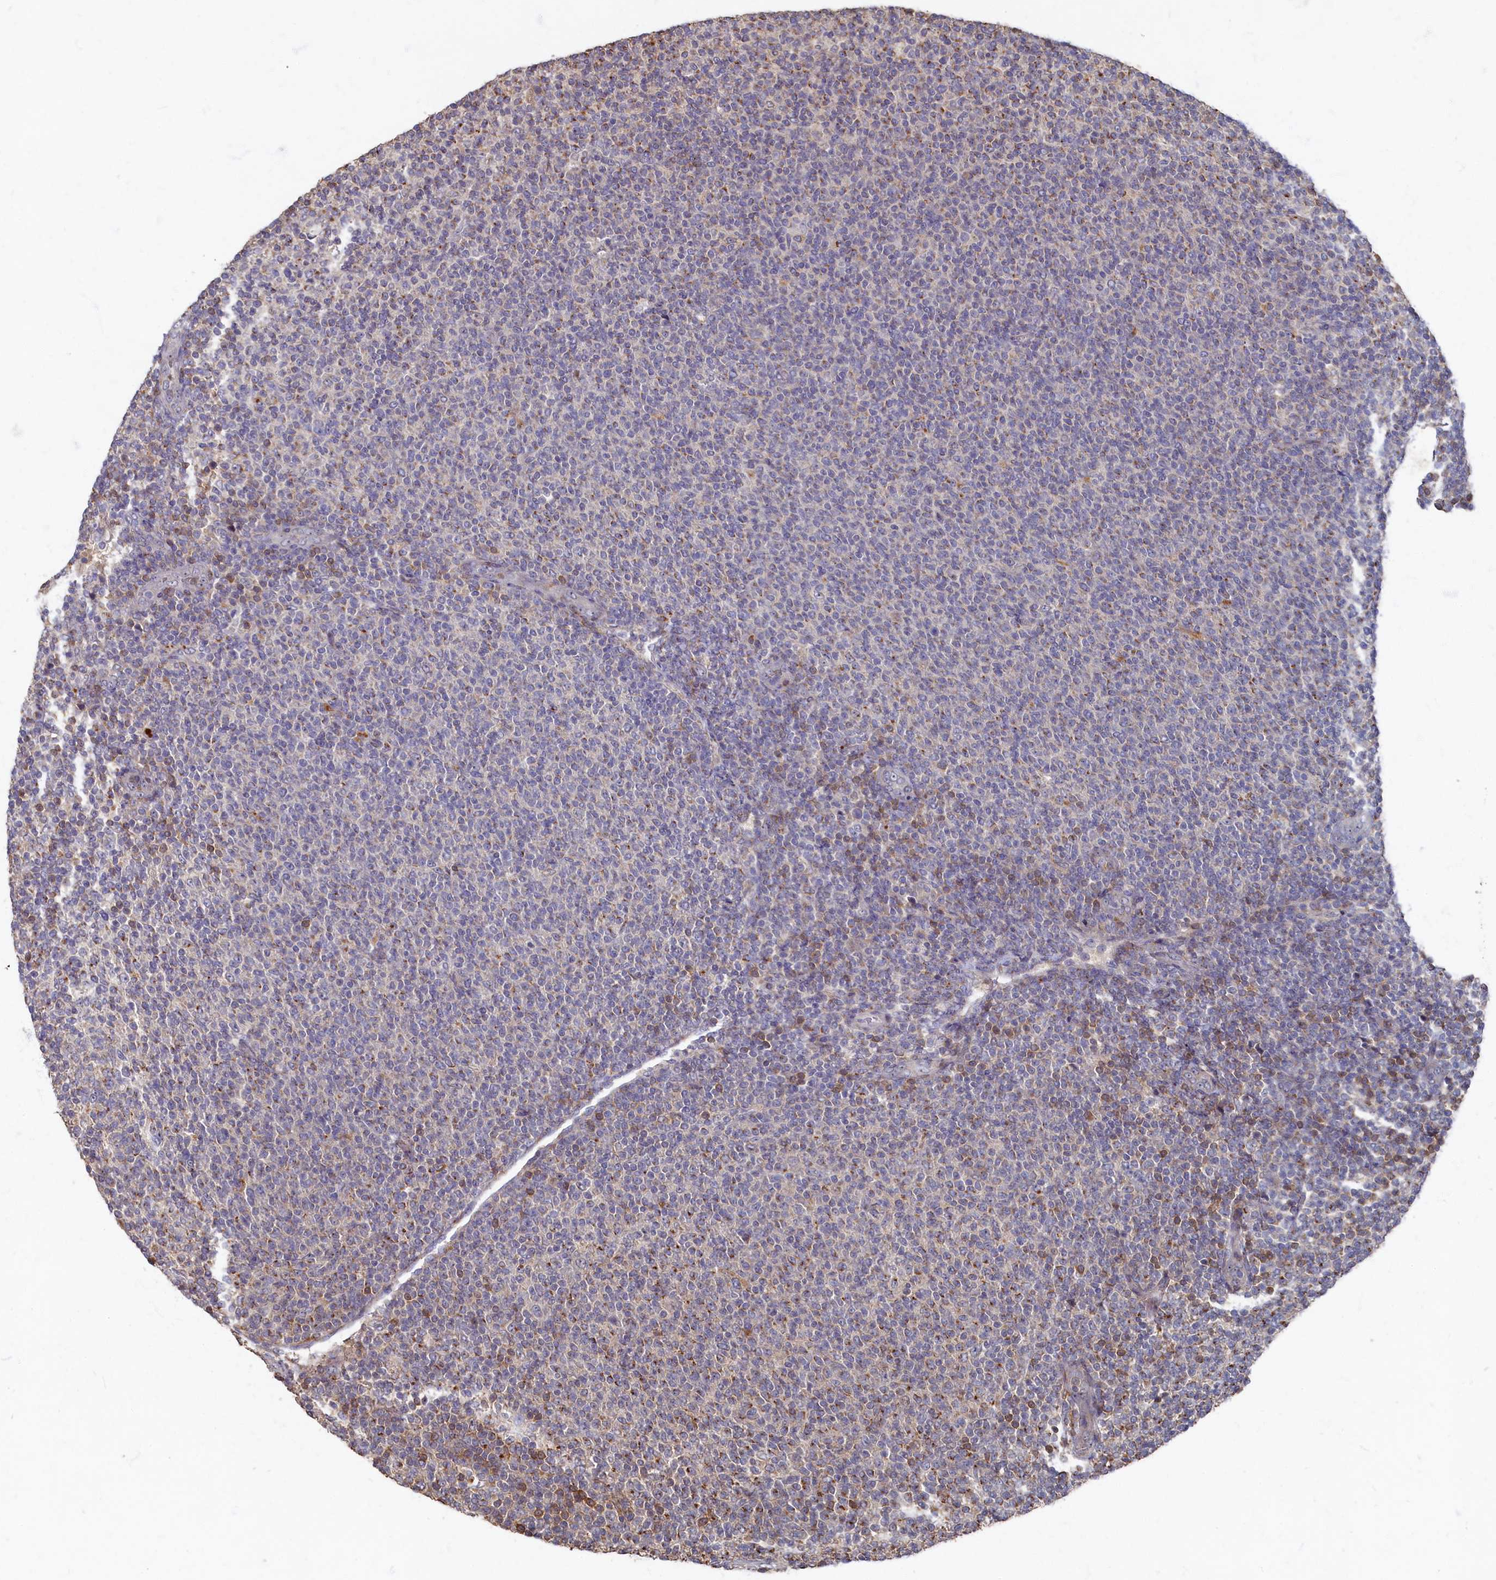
{"staining": {"intensity": "moderate", "quantity": "<25%", "location": "cytoplasmic/membranous"}, "tissue": "lymphoma", "cell_type": "Tumor cells", "image_type": "cancer", "snomed": [{"axis": "morphology", "description": "Malignant lymphoma, non-Hodgkin's type, Low grade"}, {"axis": "topography", "description": "Lymph node"}], "caption": "Immunohistochemistry (DAB (3,3'-diaminobenzidine)) staining of malignant lymphoma, non-Hodgkin's type (low-grade) displays moderate cytoplasmic/membranous protein expression in about <25% of tumor cells.", "gene": "HUNK", "patient": {"sex": "male", "age": 66}}